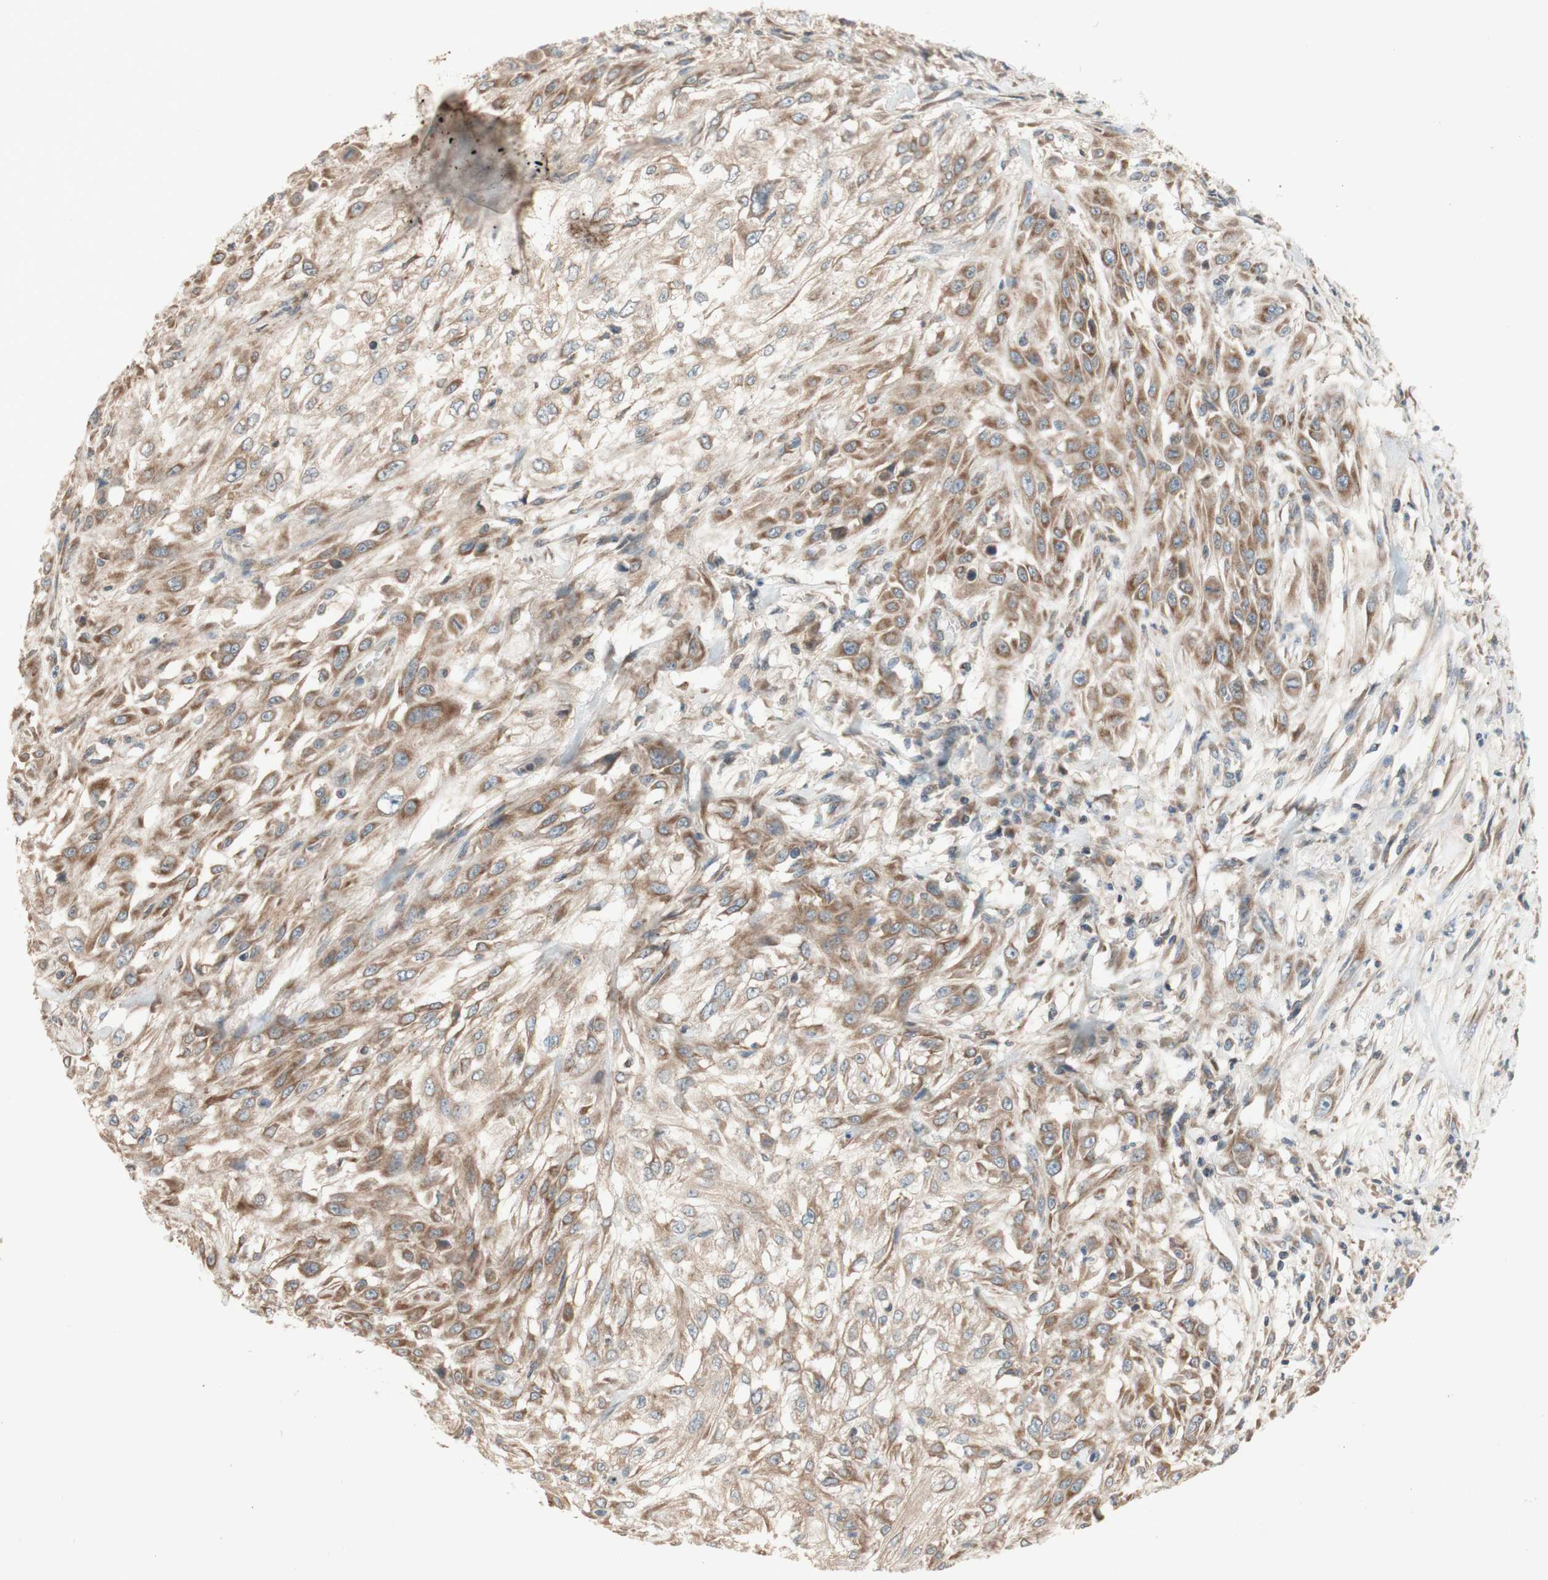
{"staining": {"intensity": "moderate", "quantity": ">75%", "location": "cytoplasmic/membranous"}, "tissue": "skin cancer", "cell_type": "Tumor cells", "image_type": "cancer", "snomed": [{"axis": "morphology", "description": "Squamous cell carcinoma, NOS"}, {"axis": "topography", "description": "Skin"}], "caption": "This is a histology image of immunohistochemistry staining of skin squamous cell carcinoma, which shows moderate positivity in the cytoplasmic/membranous of tumor cells.", "gene": "SOCS2", "patient": {"sex": "male", "age": 75}}